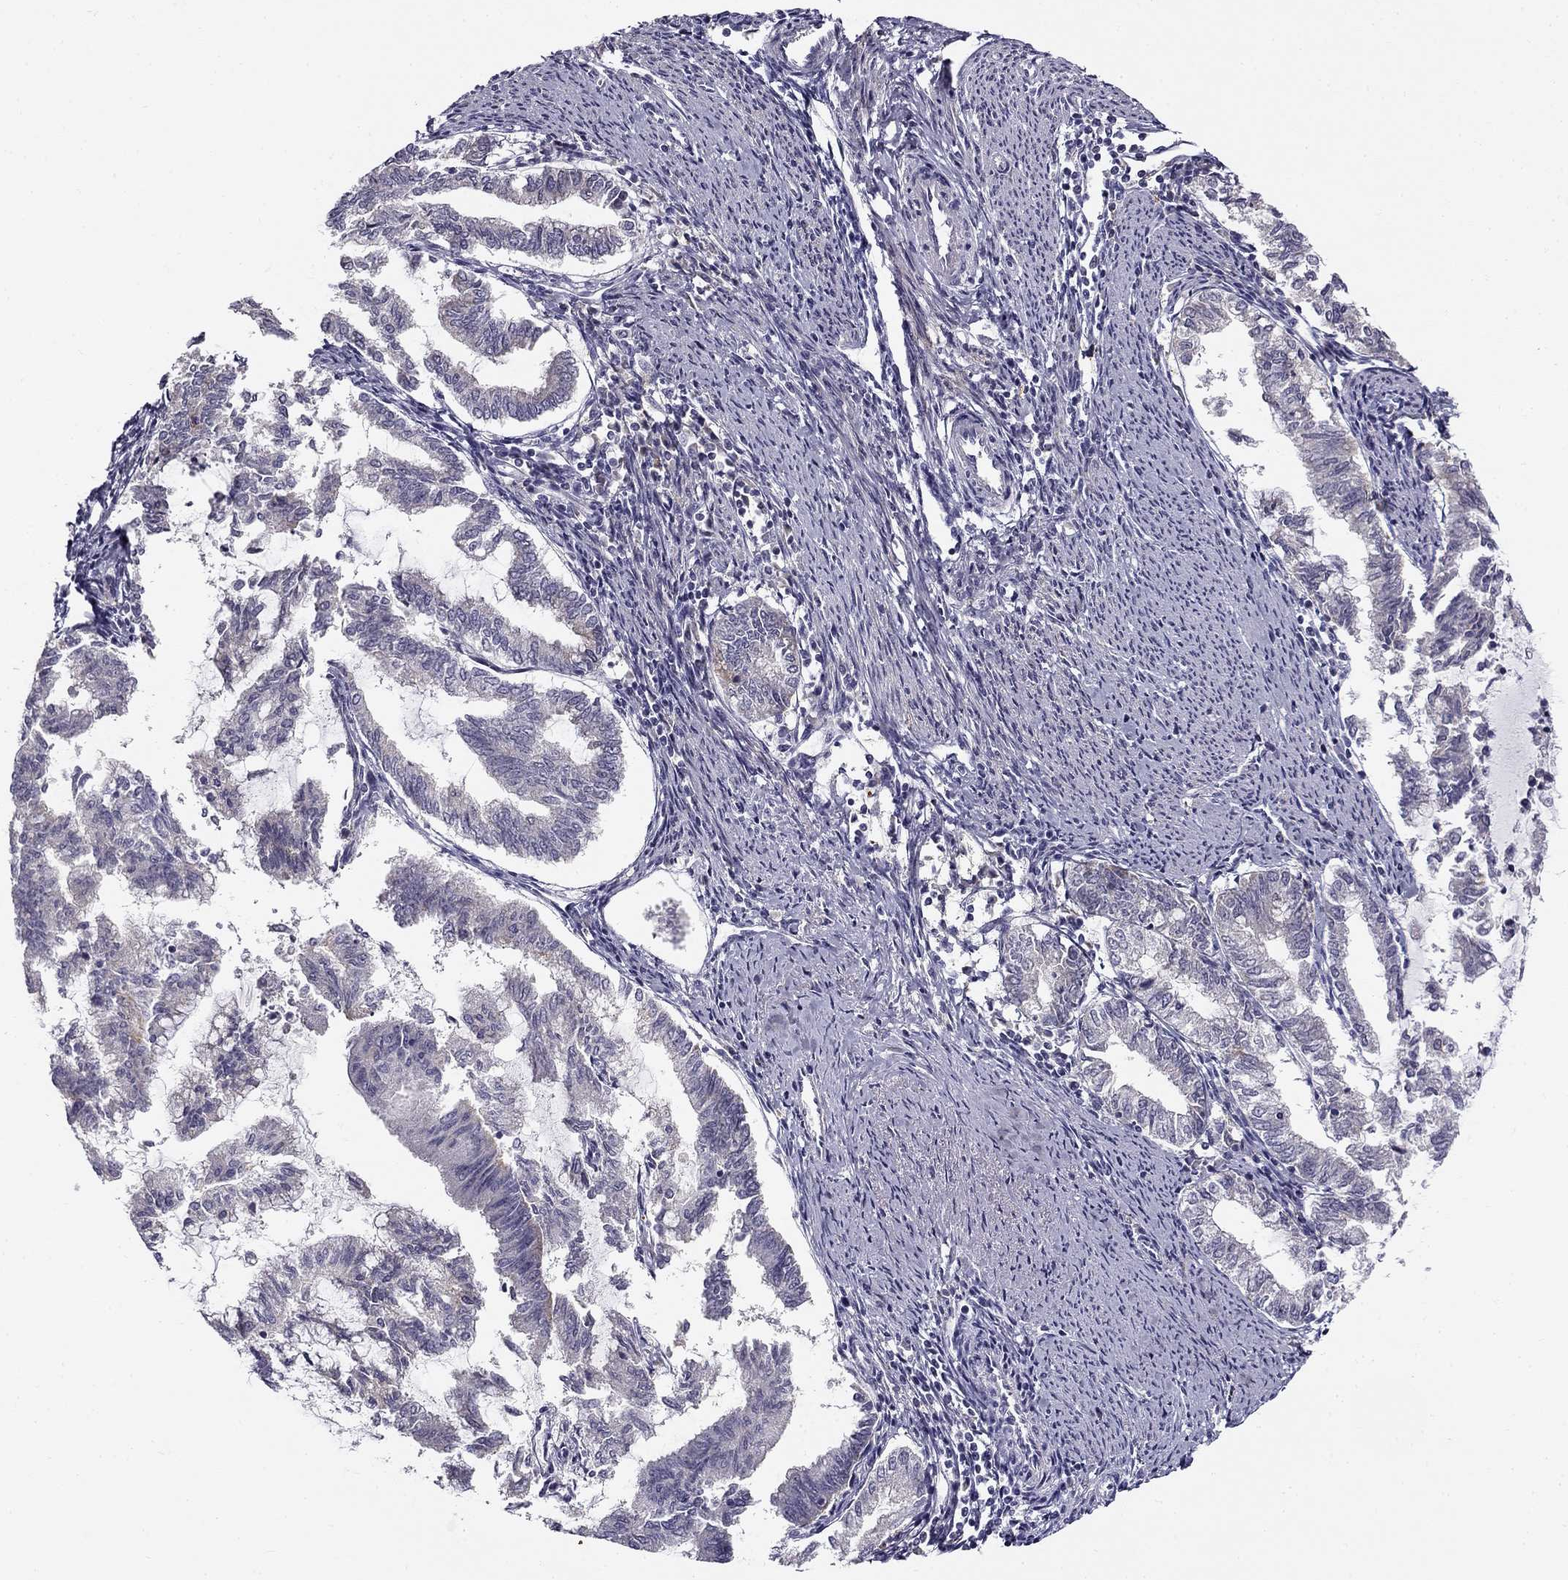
{"staining": {"intensity": "moderate", "quantity": "<25%", "location": "cytoplasmic/membranous"}, "tissue": "endometrial cancer", "cell_type": "Tumor cells", "image_type": "cancer", "snomed": [{"axis": "morphology", "description": "Adenocarcinoma, NOS"}, {"axis": "topography", "description": "Endometrium"}], "caption": "A high-resolution photomicrograph shows immunohistochemistry (IHC) staining of endometrial adenocarcinoma, which reveals moderate cytoplasmic/membranous positivity in about <25% of tumor cells.", "gene": "CNR1", "patient": {"sex": "female", "age": 79}}